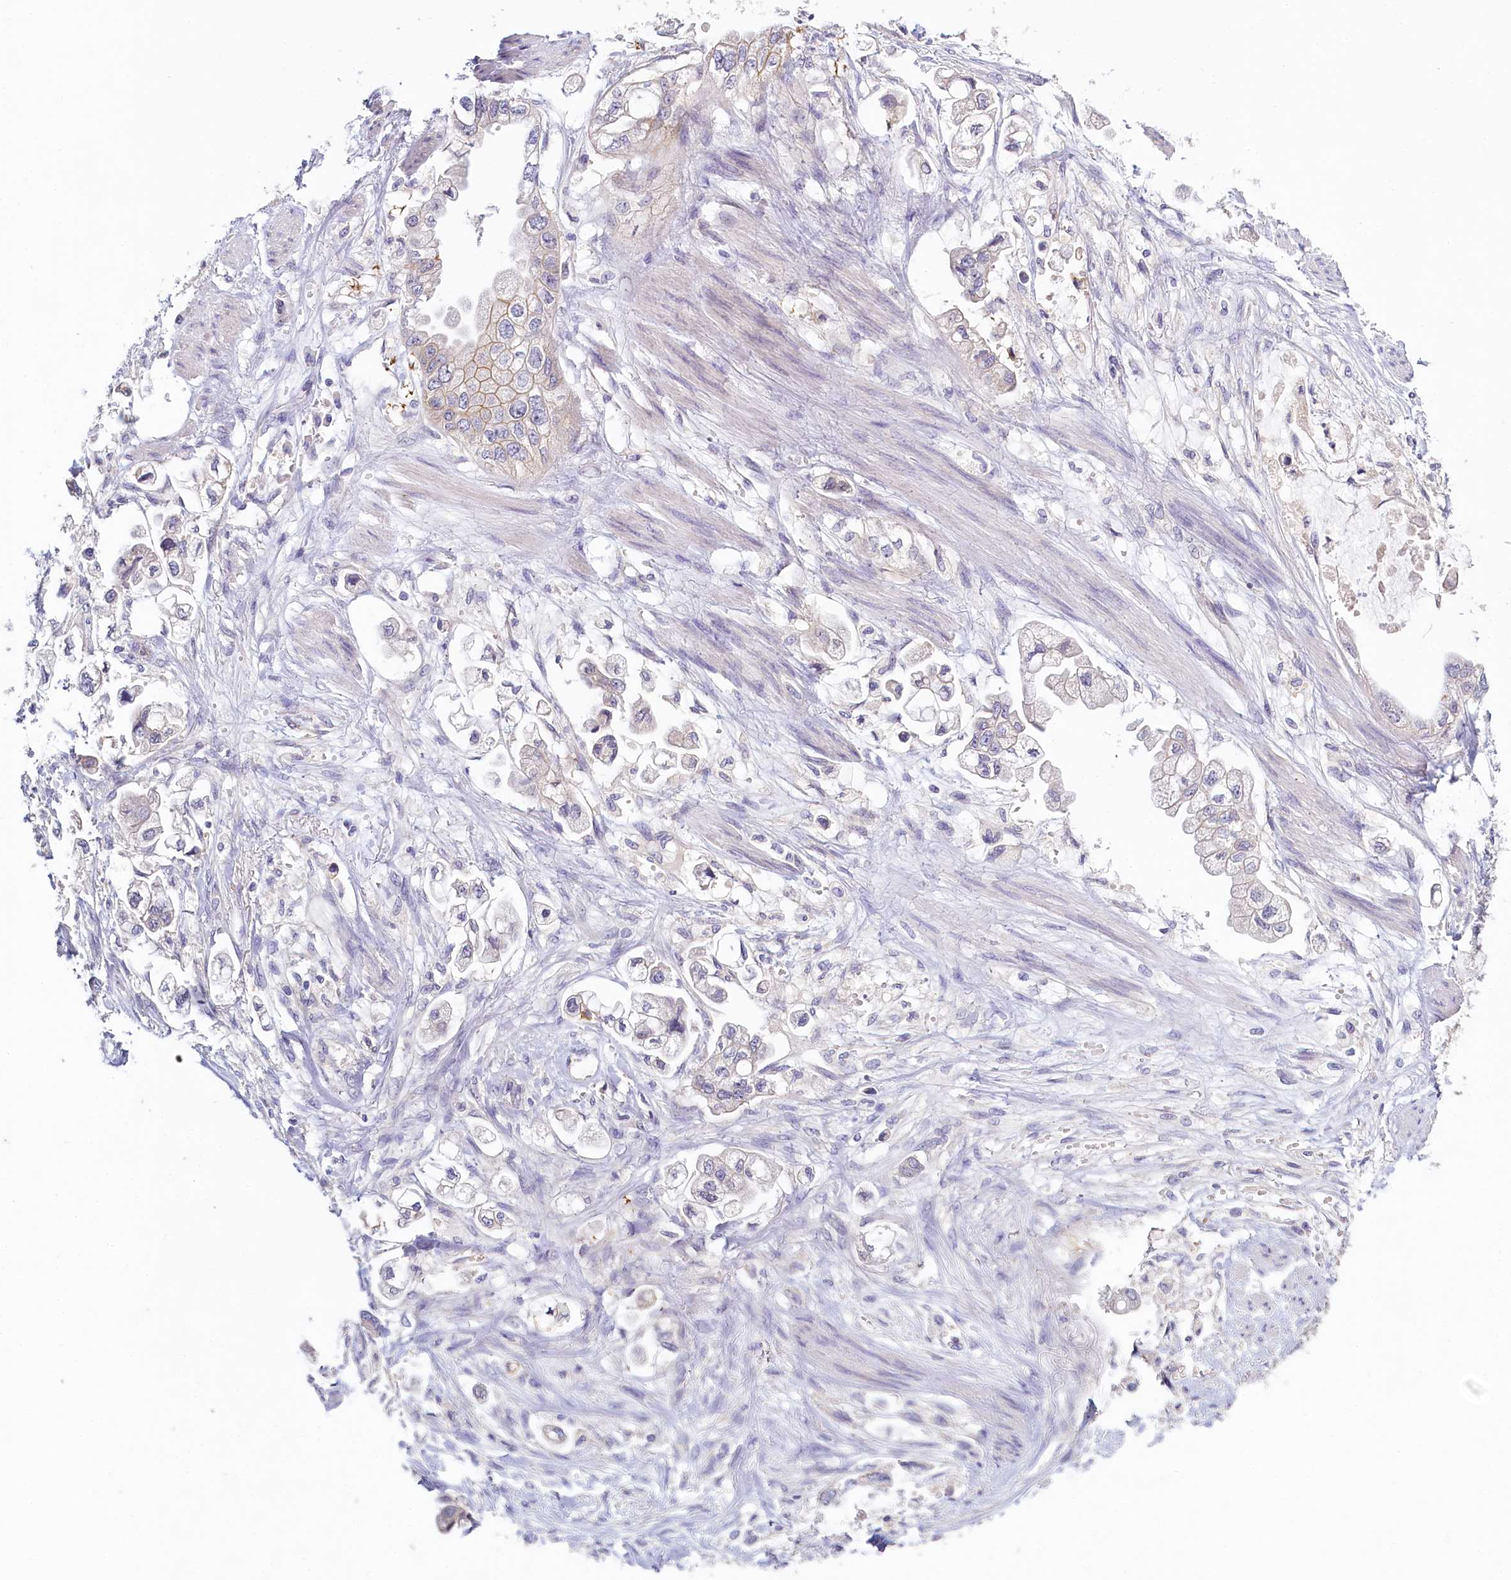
{"staining": {"intensity": "weak", "quantity": "<25%", "location": "cytoplasmic/membranous"}, "tissue": "stomach cancer", "cell_type": "Tumor cells", "image_type": "cancer", "snomed": [{"axis": "morphology", "description": "Adenocarcinoma, NOS"}, {"axis": "topography", "description": "Stomach"}], "caption": "Immunohistochemistry (IHC) of stomach adenocarcinoma reveals no expression in tumor cells.", "gene": "PDE6D", "patient": {"sex": "male", "age": 62}}